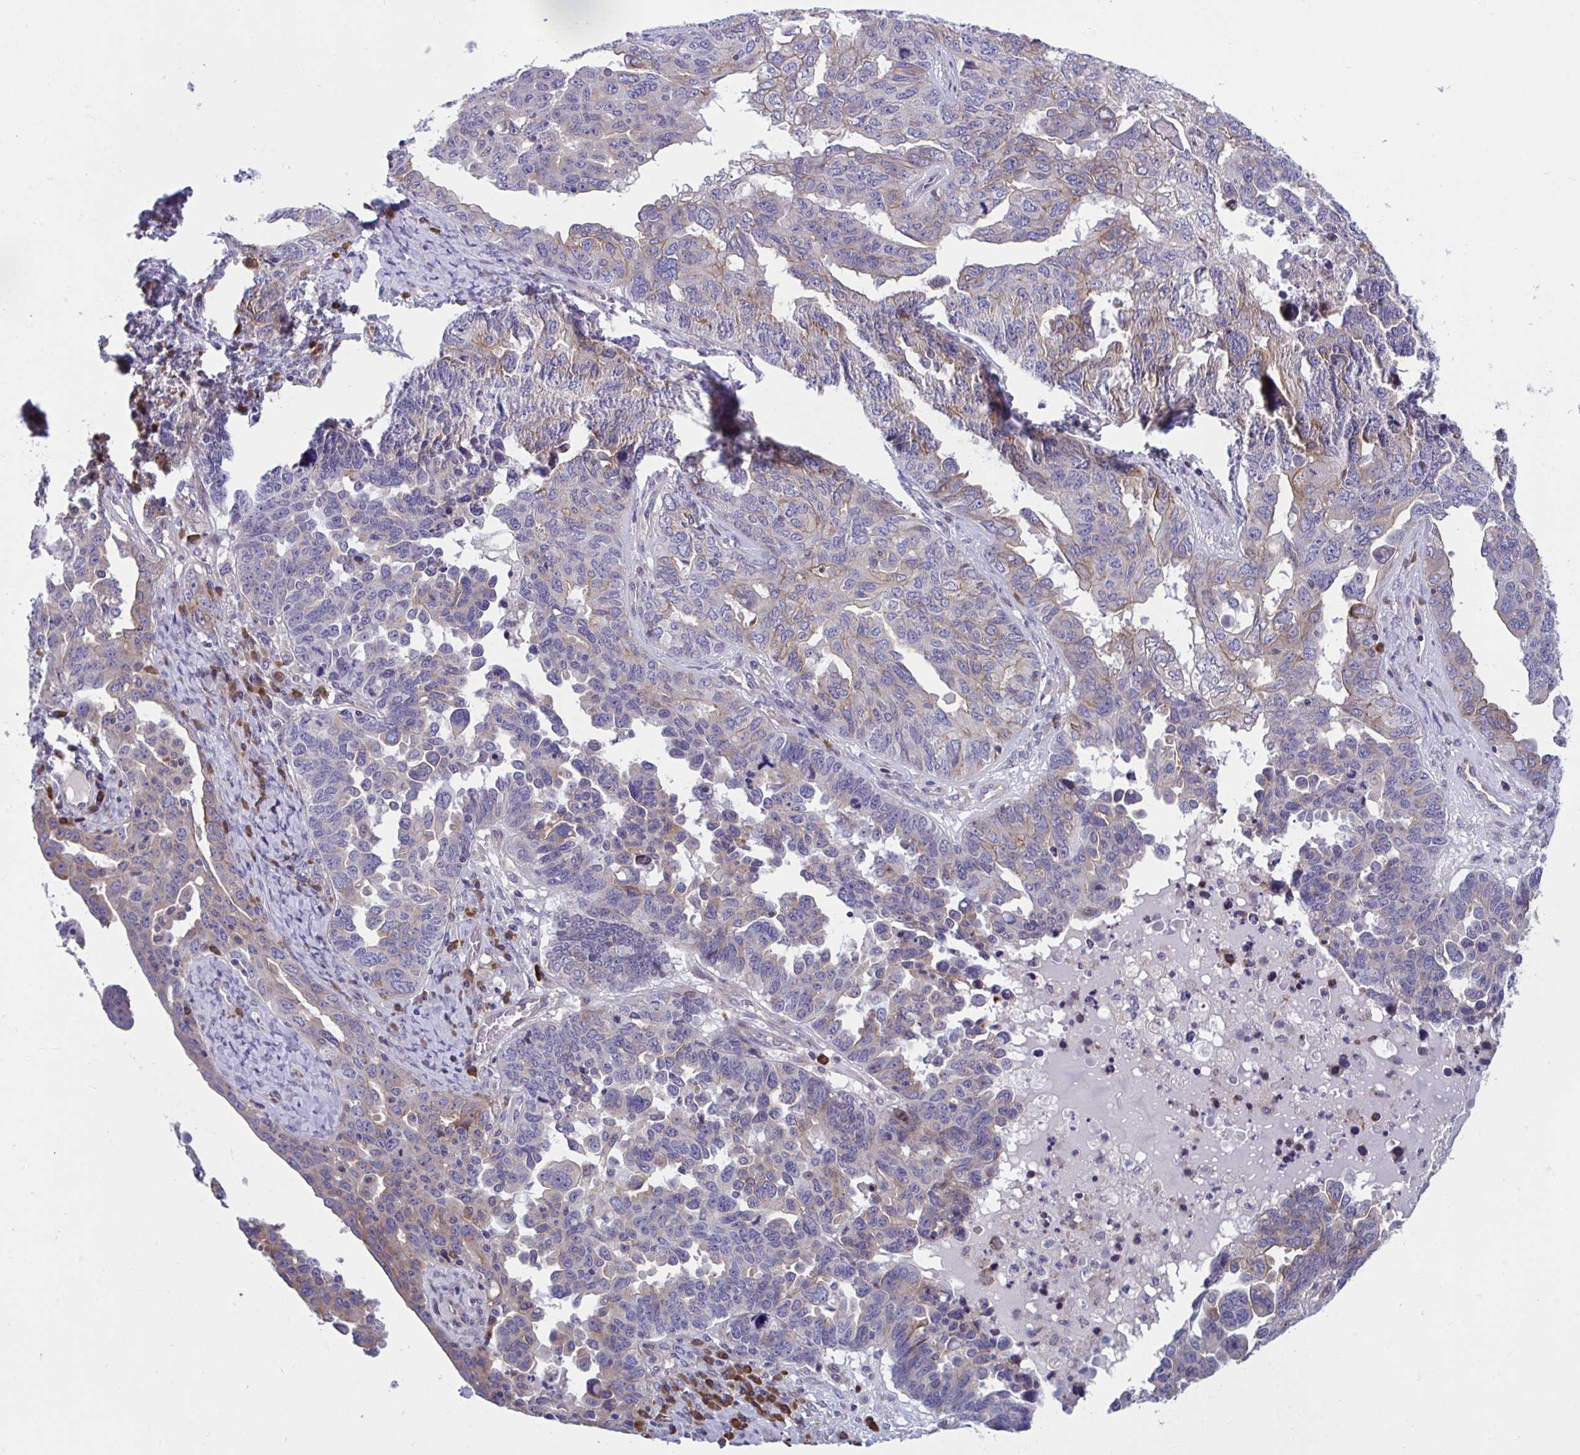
{"staining": {"intensity": "moderate", "quantity": "<25%", "location": "cytoplasmic/membranous"}, "tissue": "ovarian cancer", "cell_type": "Tumor cells", "image_type": "cancer", "snomed": [{"axis": "morphology", "description": "Carcinoma, endometroid"}, {"axis": "topography", "description": "Ovary"}], "caption": "An immunohistochemistry (IHC) micrograph of neoplastic tissue is shown. Protein staining in brown highlights moderate cytoplasmic/membranous positivity in ovarian cancer (endometroid carcinoma) within tumor cells.", "gene": "WBP1", "patient": {"sex": "female", "age": 62}}